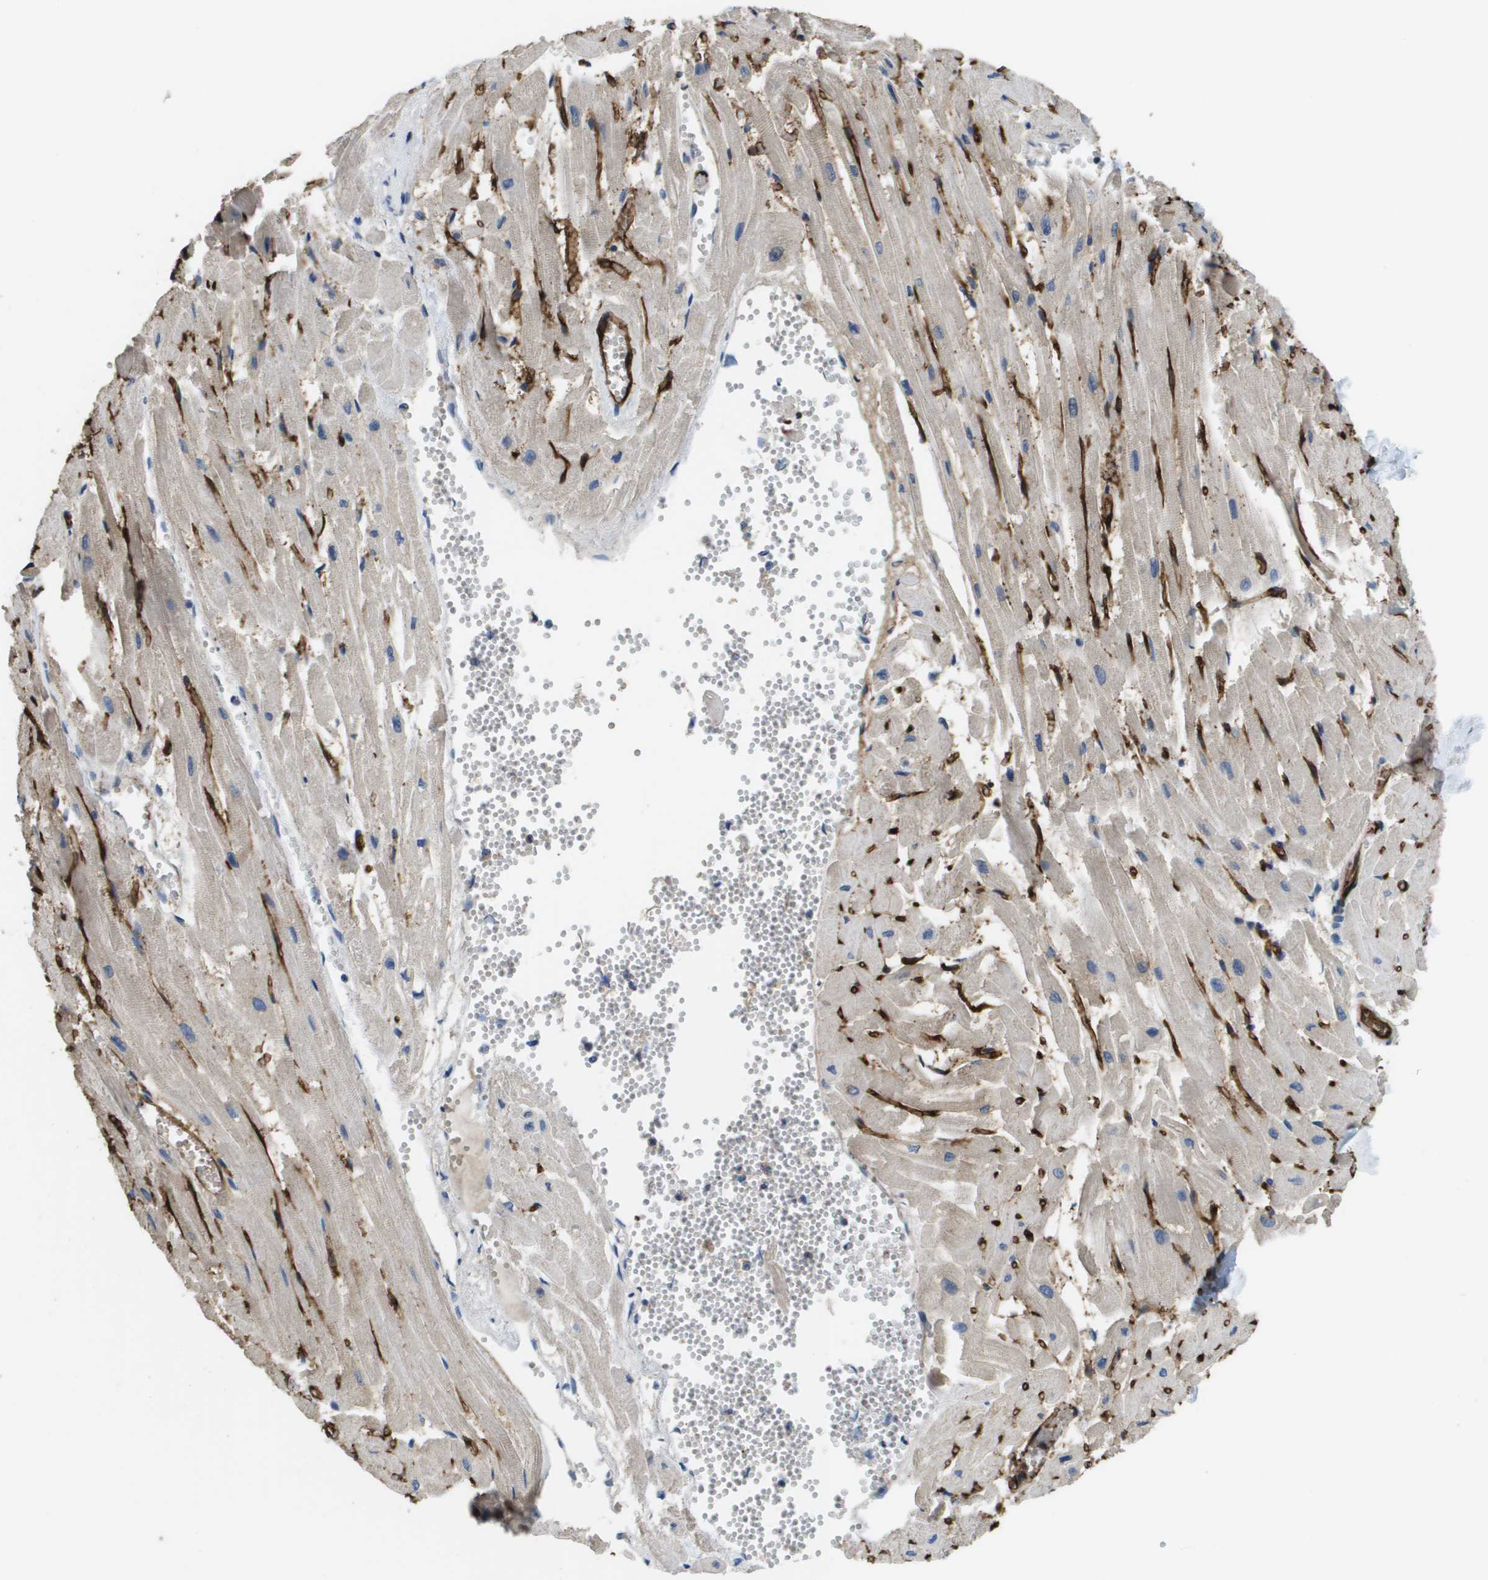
{"staining": {"intensity": "weak", "quantity": ">75%", "location": "cytoplasmic/membranous"}, "tissue": "heart muscle", "cell_type": "Cardiomyocytes", "image_type": "normal", "snomed": [{"axis": "morphology", "description": "Normal tissue, NOS"}, {"axis": "topography", "description": "Heart"}], "caption": "Immunohistochemistry (DAB) staining of unremarkable heart muscle exhibits weak cytoplasmic/membranous protein positivity in about >75% of cardiomyocytes. The protein of interest is stained brown, and the nuclei are stained in blue (DAB IHC with brightfield microscopy, high magnification).", "gene": "FABP5", "patient": {"sex": "female", "age": 19}}